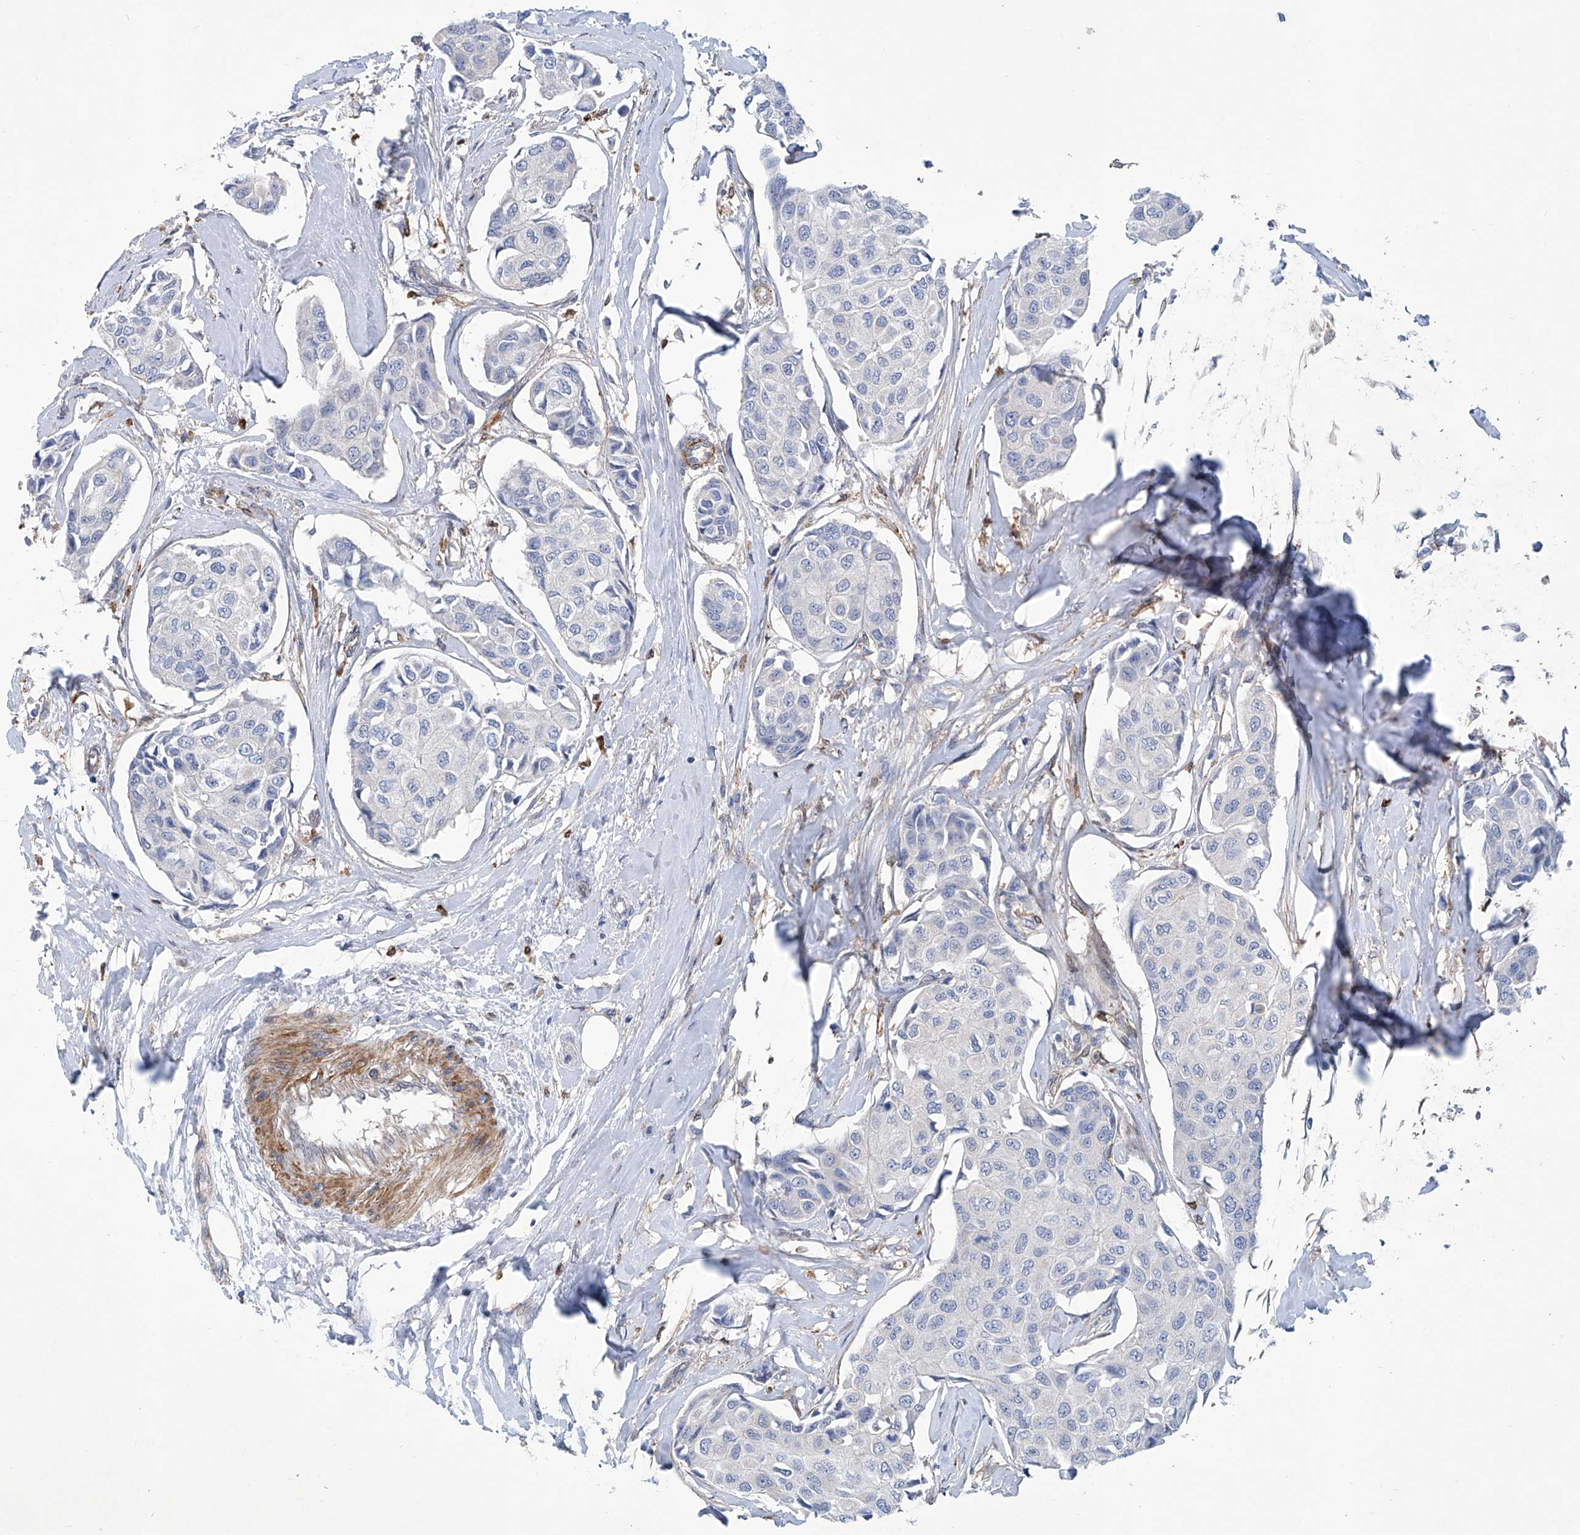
{"staining": {"intensity": "negative", "quantity": "none", "location": "none"}, "tissue": "breast cancer", "cell_type": "Tumor cells", "image_type": "cancer", "snomed": [{"axis": "morphology", "description": "Duct carcinoma"}, {"axis": "topography", "description": "Breast"}], "caption": "This histopathology image is of infiltrating ductal carcinoma (breast) stained with immunohistochemistry (IHC) to label a protein in brown with the nuclei are counter-stained blue. There is no staining in tumor cells.", "gene": "TNN", "patient": {"sex": "female", "age": 80}}